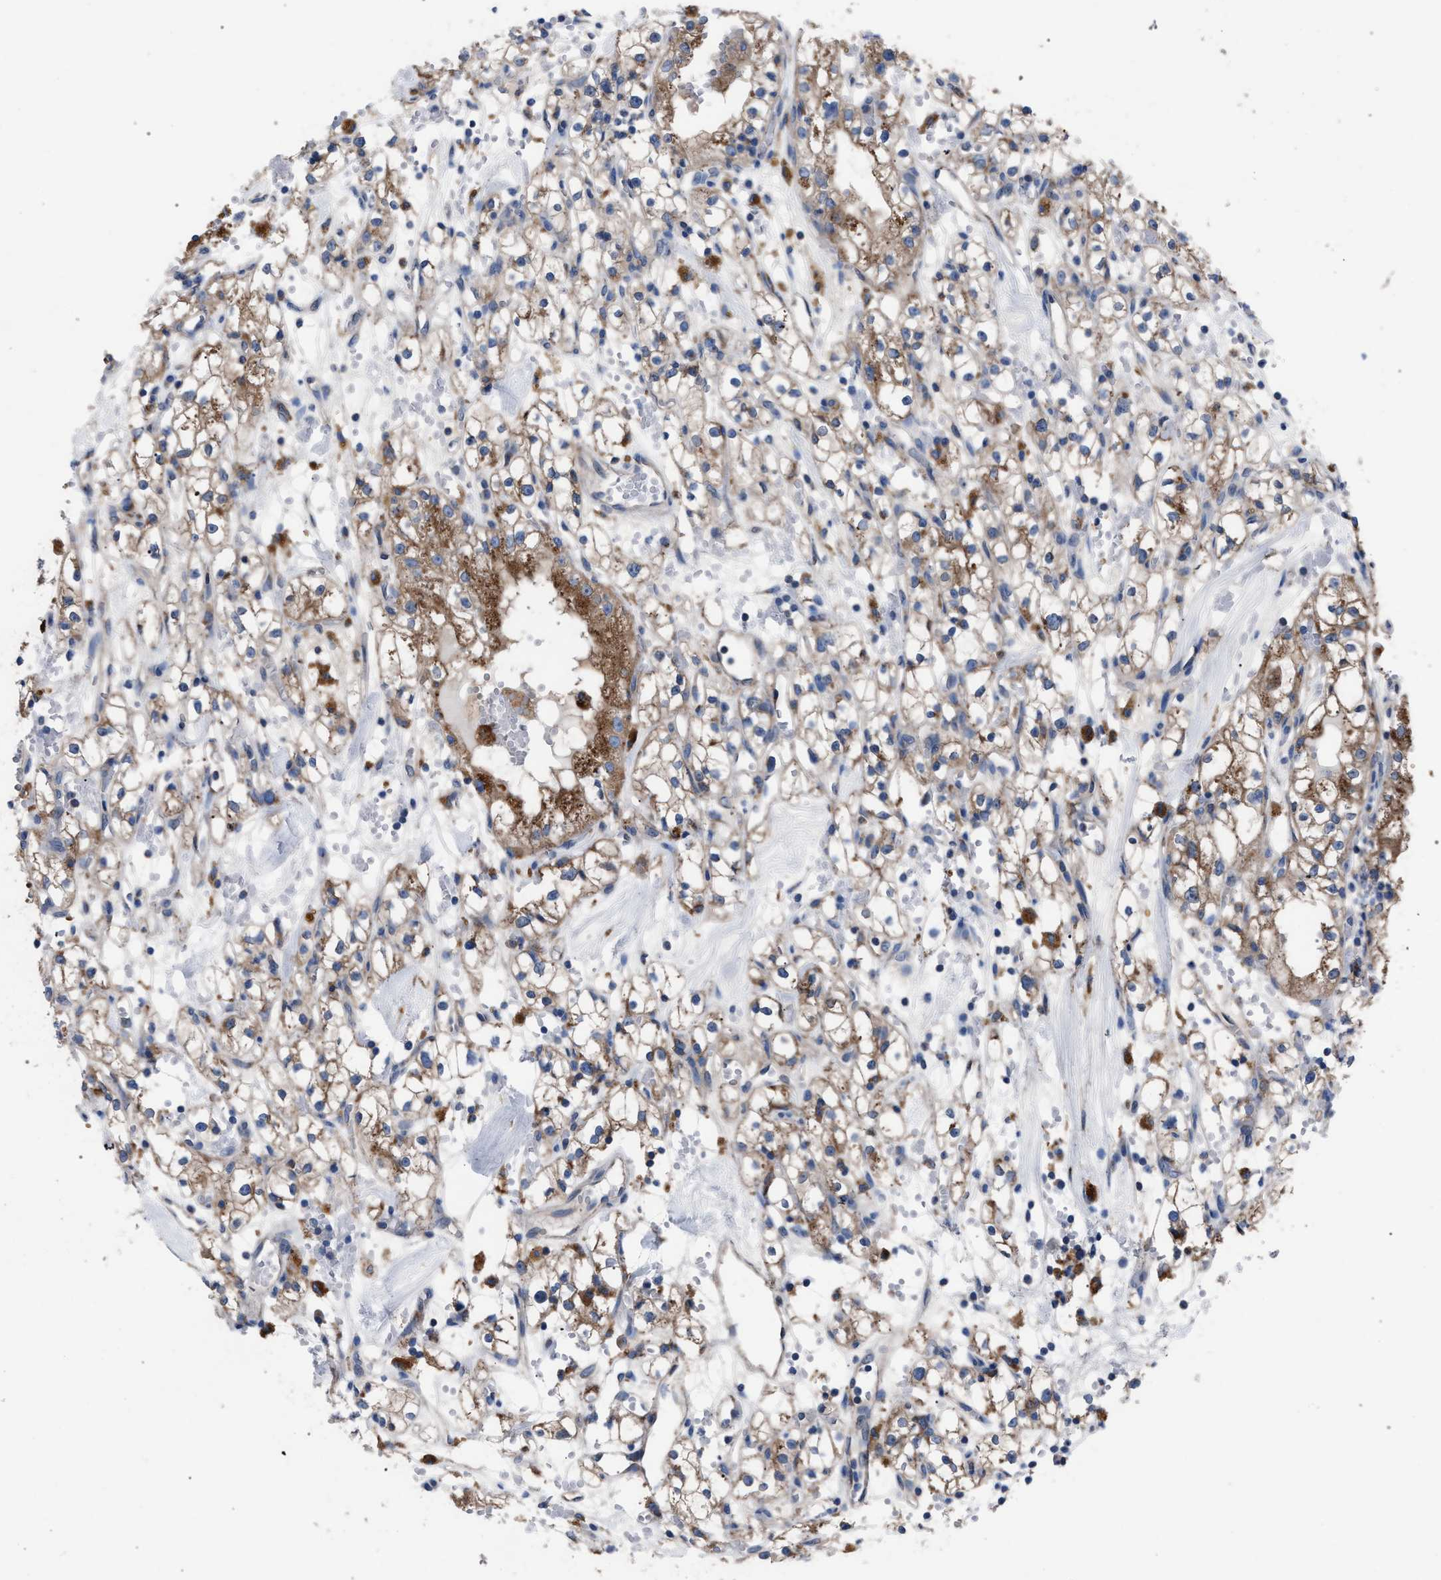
{"staining": {"intensity": "moderate", "quantity": ">75%", "location": "cytoplasmic/membranous"}, "tissue": "renal cancer", "cell_type": "Tumor cells", "image_type": "cancer", "snomed": [{"axis": "morphology", "description": "Adenocarcinoma, NOS"}, {"axis": "topography", "description": "Kidney"}], "caption": "A high-resolution micrograph shows immunohistochemistry staining of renal cancer, which reveals moderate cytoplasmic/membranous positivity in about >75% of tumor cells.", "gene": "ATP6V0A1", "patient": {"sex": "male", "age": 56}}